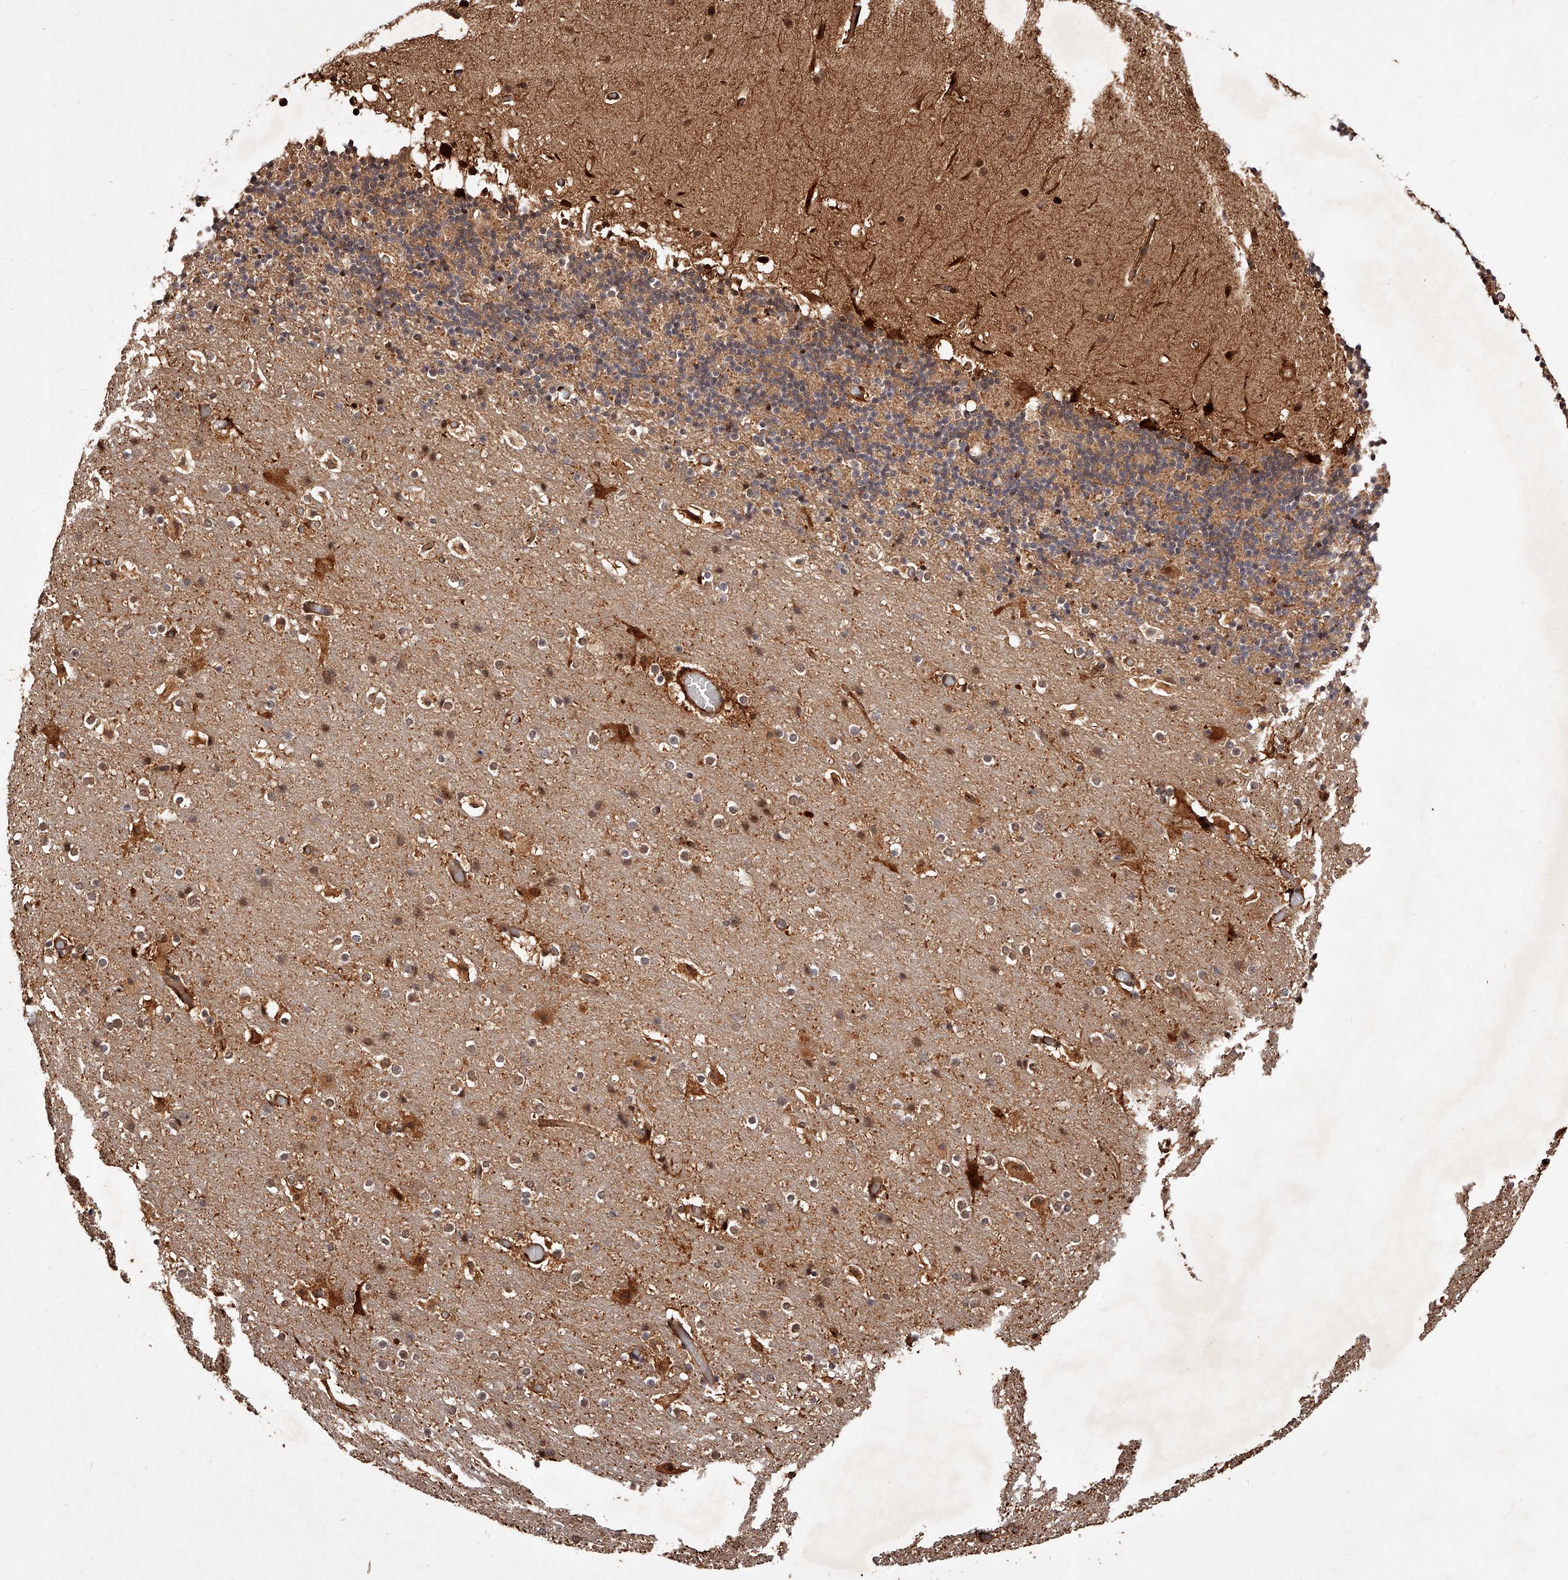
{"staining": {"intensity": "weak", "quantity": "<25%", "location": "cytoplasmic/membranous"}, "tissue": "cerebellum", "cell_type": "Cells in granular layer", "image_type": "normal", "snomed": [{"axis": "morphology", "description": "Normal tissue, NOS"}, {"axis": "topography", "description": "Cerebellum"}], "caption": "Cerebellum stained for a protein using immunohistochemistry exhibits no expression cells in granular layer.", "gene": "CUL7", "patient": {"sex": "male", "age": 57}}